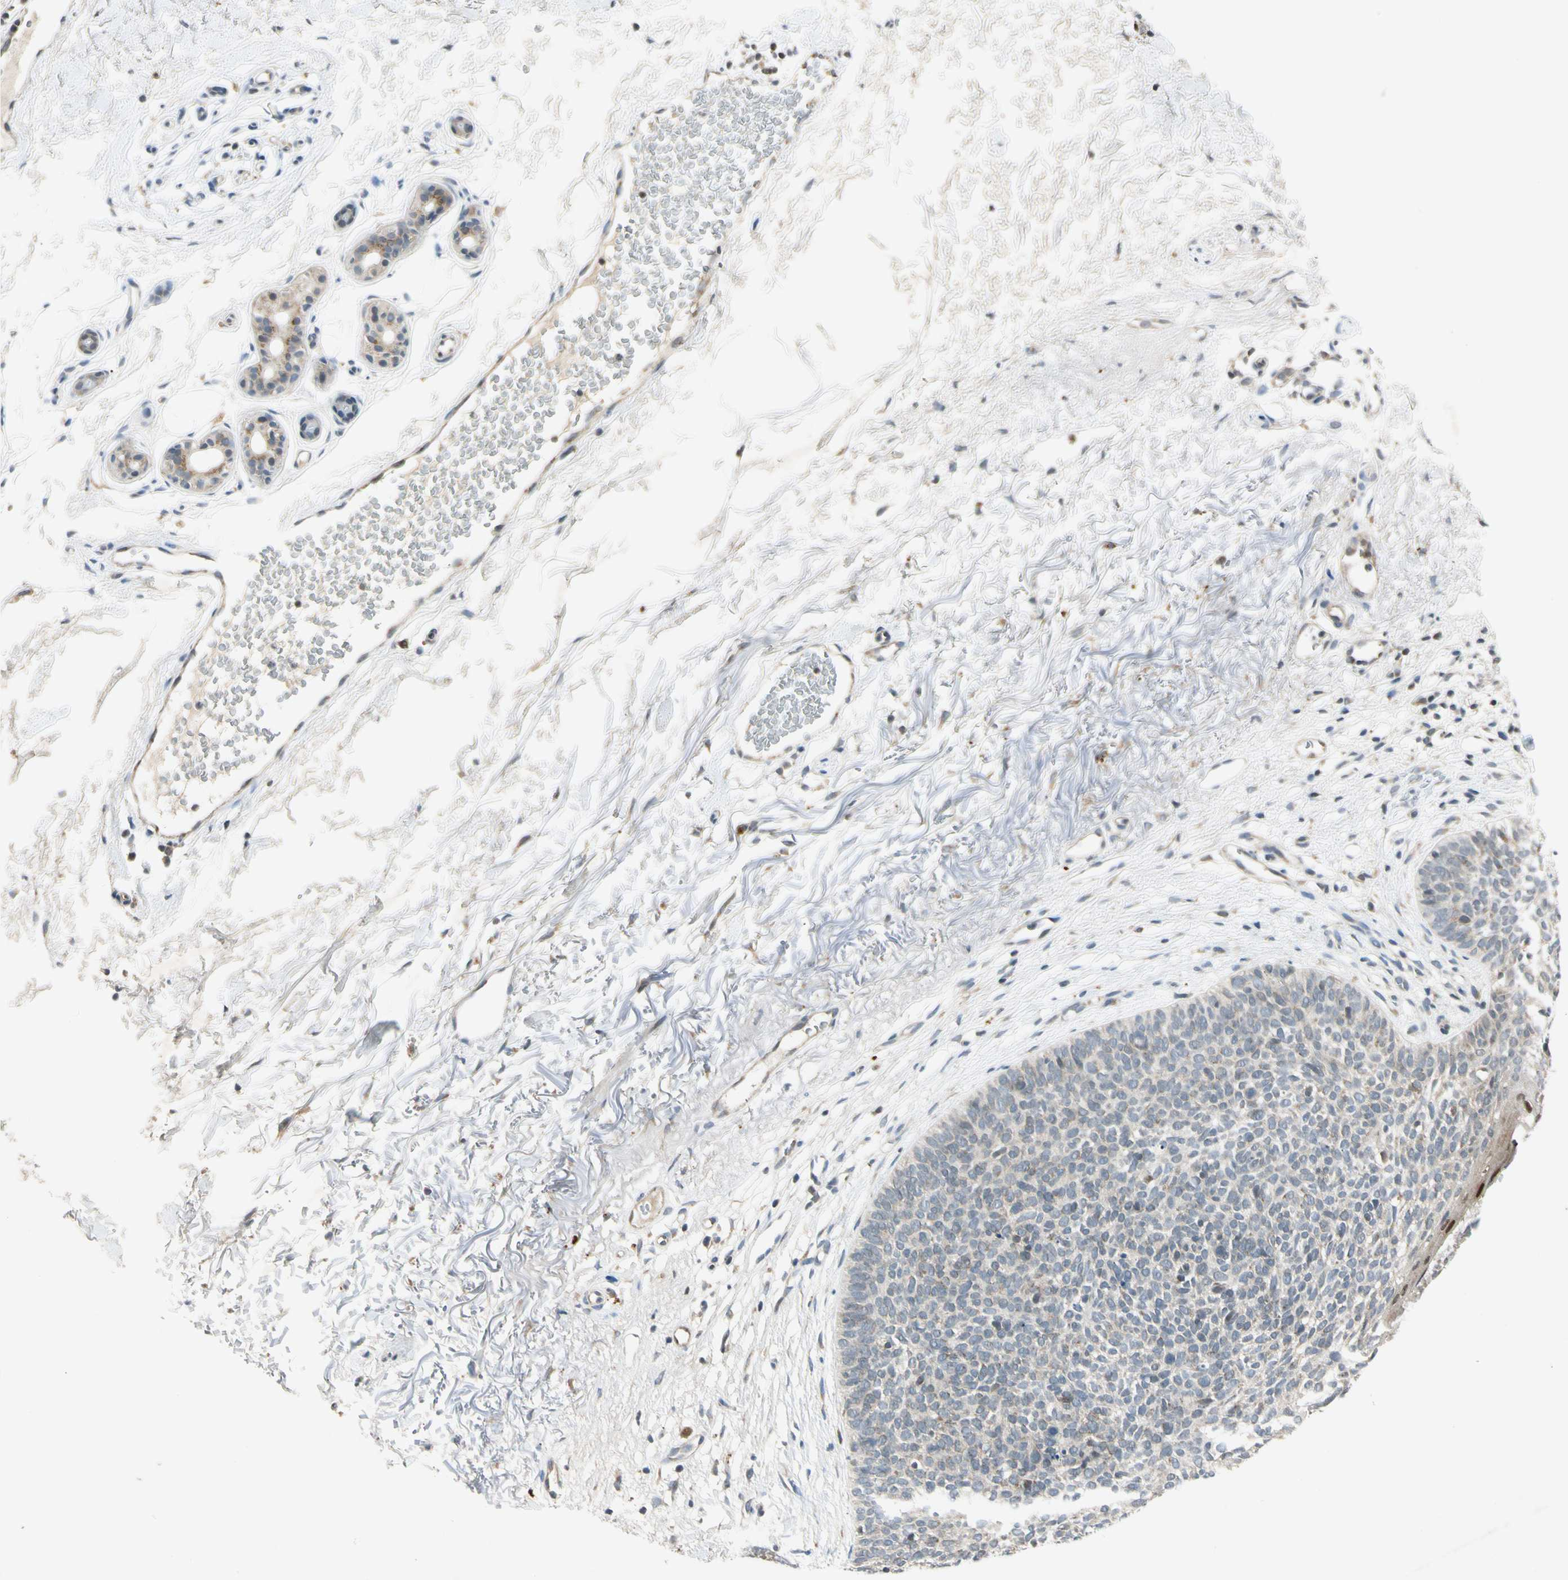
{"staining": {"intensity": "weak", "quantity": "<25%", "location": "cytoplasmic/membranous"}, "tissue": "skin cancer", "cell_type": "Tumor cells", "image_type": "cancer", "snomed": [{"axis": "morphology", "description": "Basal cell carcinoma"}, {"axis": "topography", "description": "Skin"}], "caption": "Protein analysis of skin basal cell carcinoma displays no significant positivity in tumor cells. (Stains: DAB immunohistochemistry (IHC) with hematoxylin counter stain, Microscopy: brightfield microscopy at high magnification).", "gene": "RPS6KB2", "patient": {"sex": "female", "age": 70}}